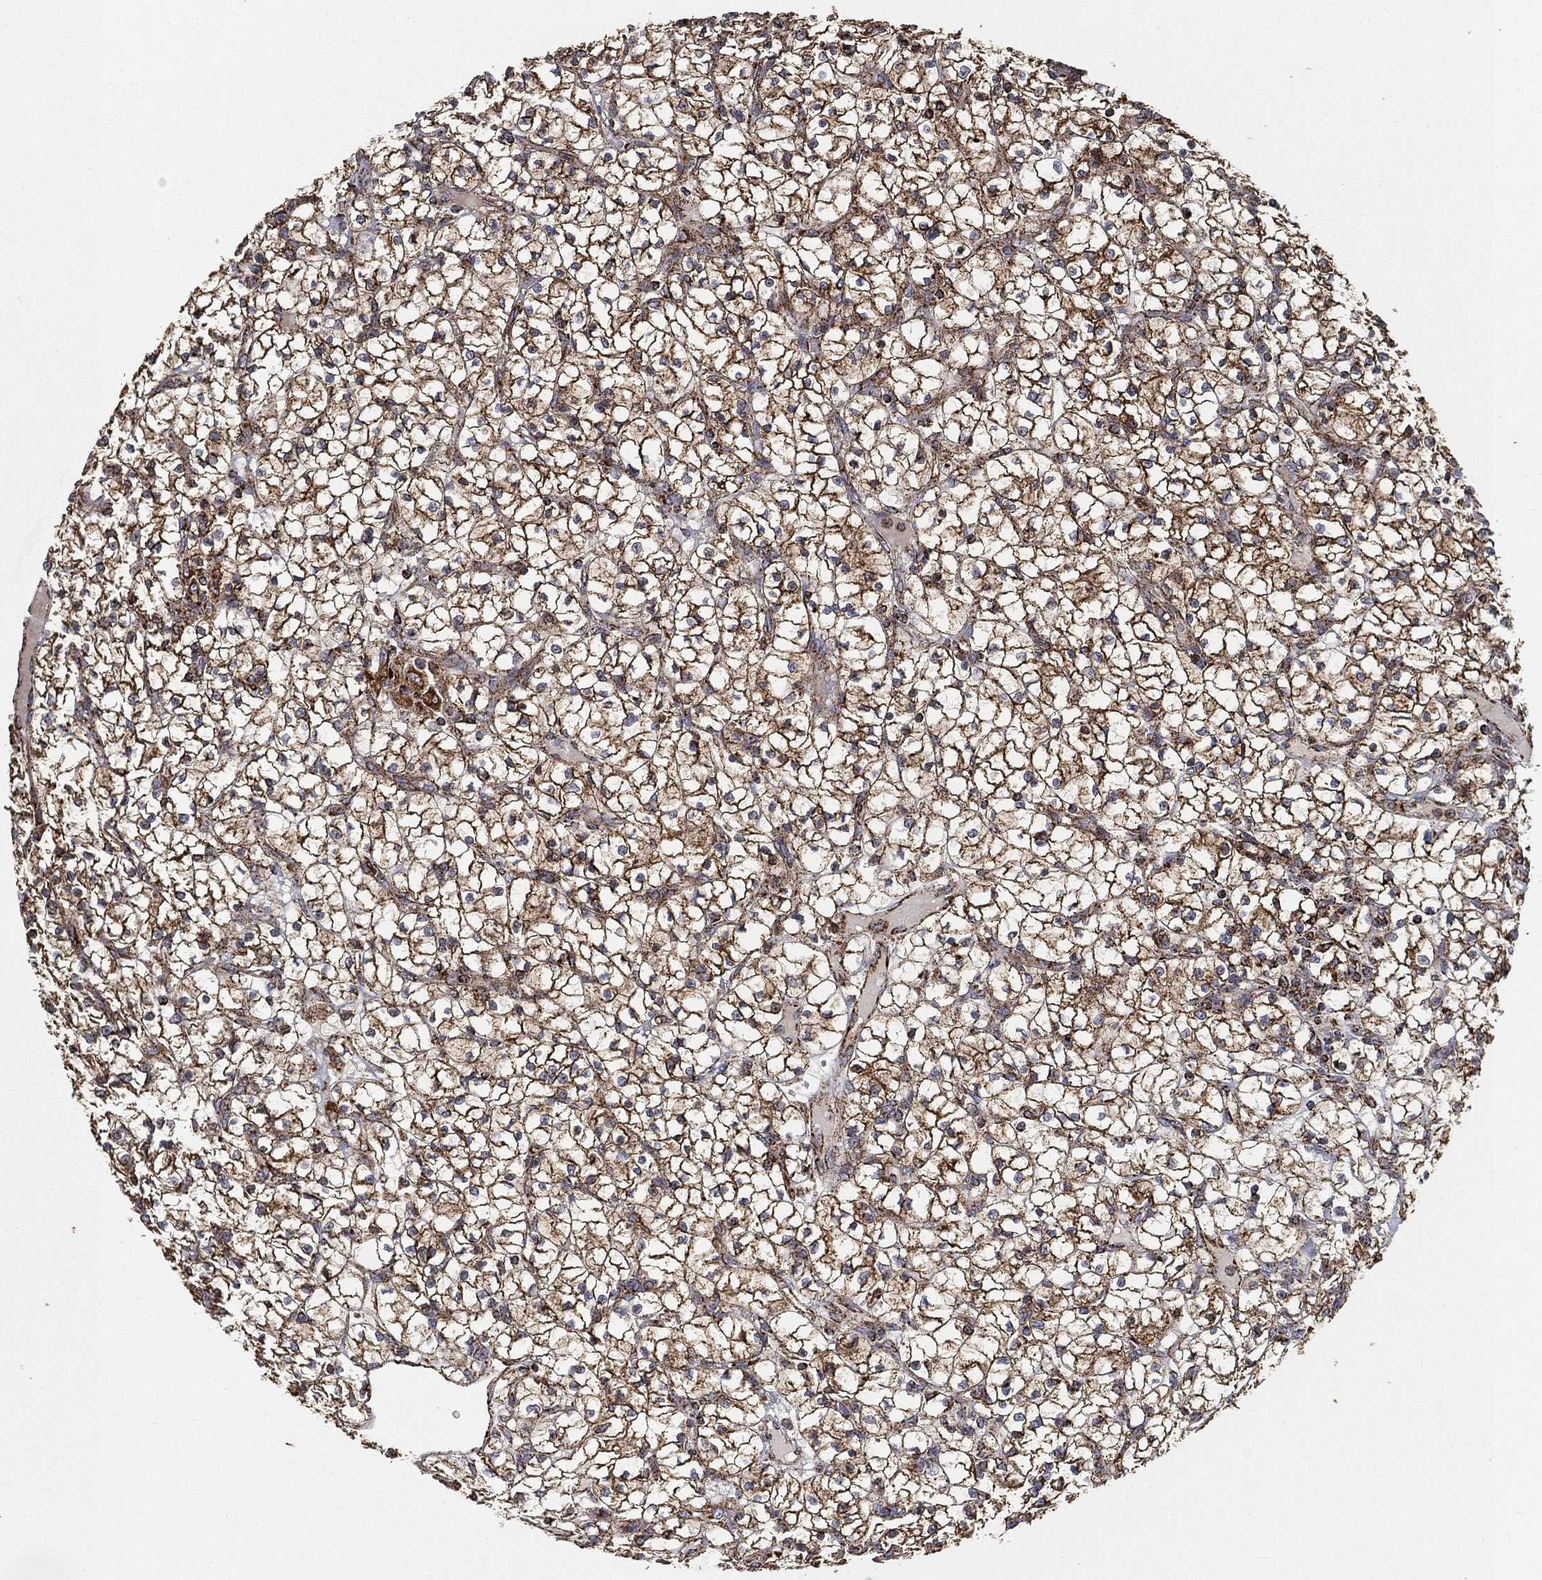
{"staining": {"intensity": "strong", "quantity": ">75%", "location": "cytoplasmic/membranous"}, "tissue": "renal cancer", "cell_type": "Tumor cells", "image_type": "cancer", "snomed": [{"axis": "morphology", "description": "Adenocarcinoma, NOS"}, {"axis": "topography", "description": "Kidney"}], "caption": "Immunohistochemistry photomicrograph of neoplastic tissue: human renal adenocarcinoma stained using immunohistochemistry (IHC) exhibits high levels of strong protein expression localized specifically in the cytoplasmic/membranous of tumor cells, appearing as a cytoplasmic/membranous brown color.", "gene": "SLC38A7", "patient": {"sex": "female", "age": 64}}